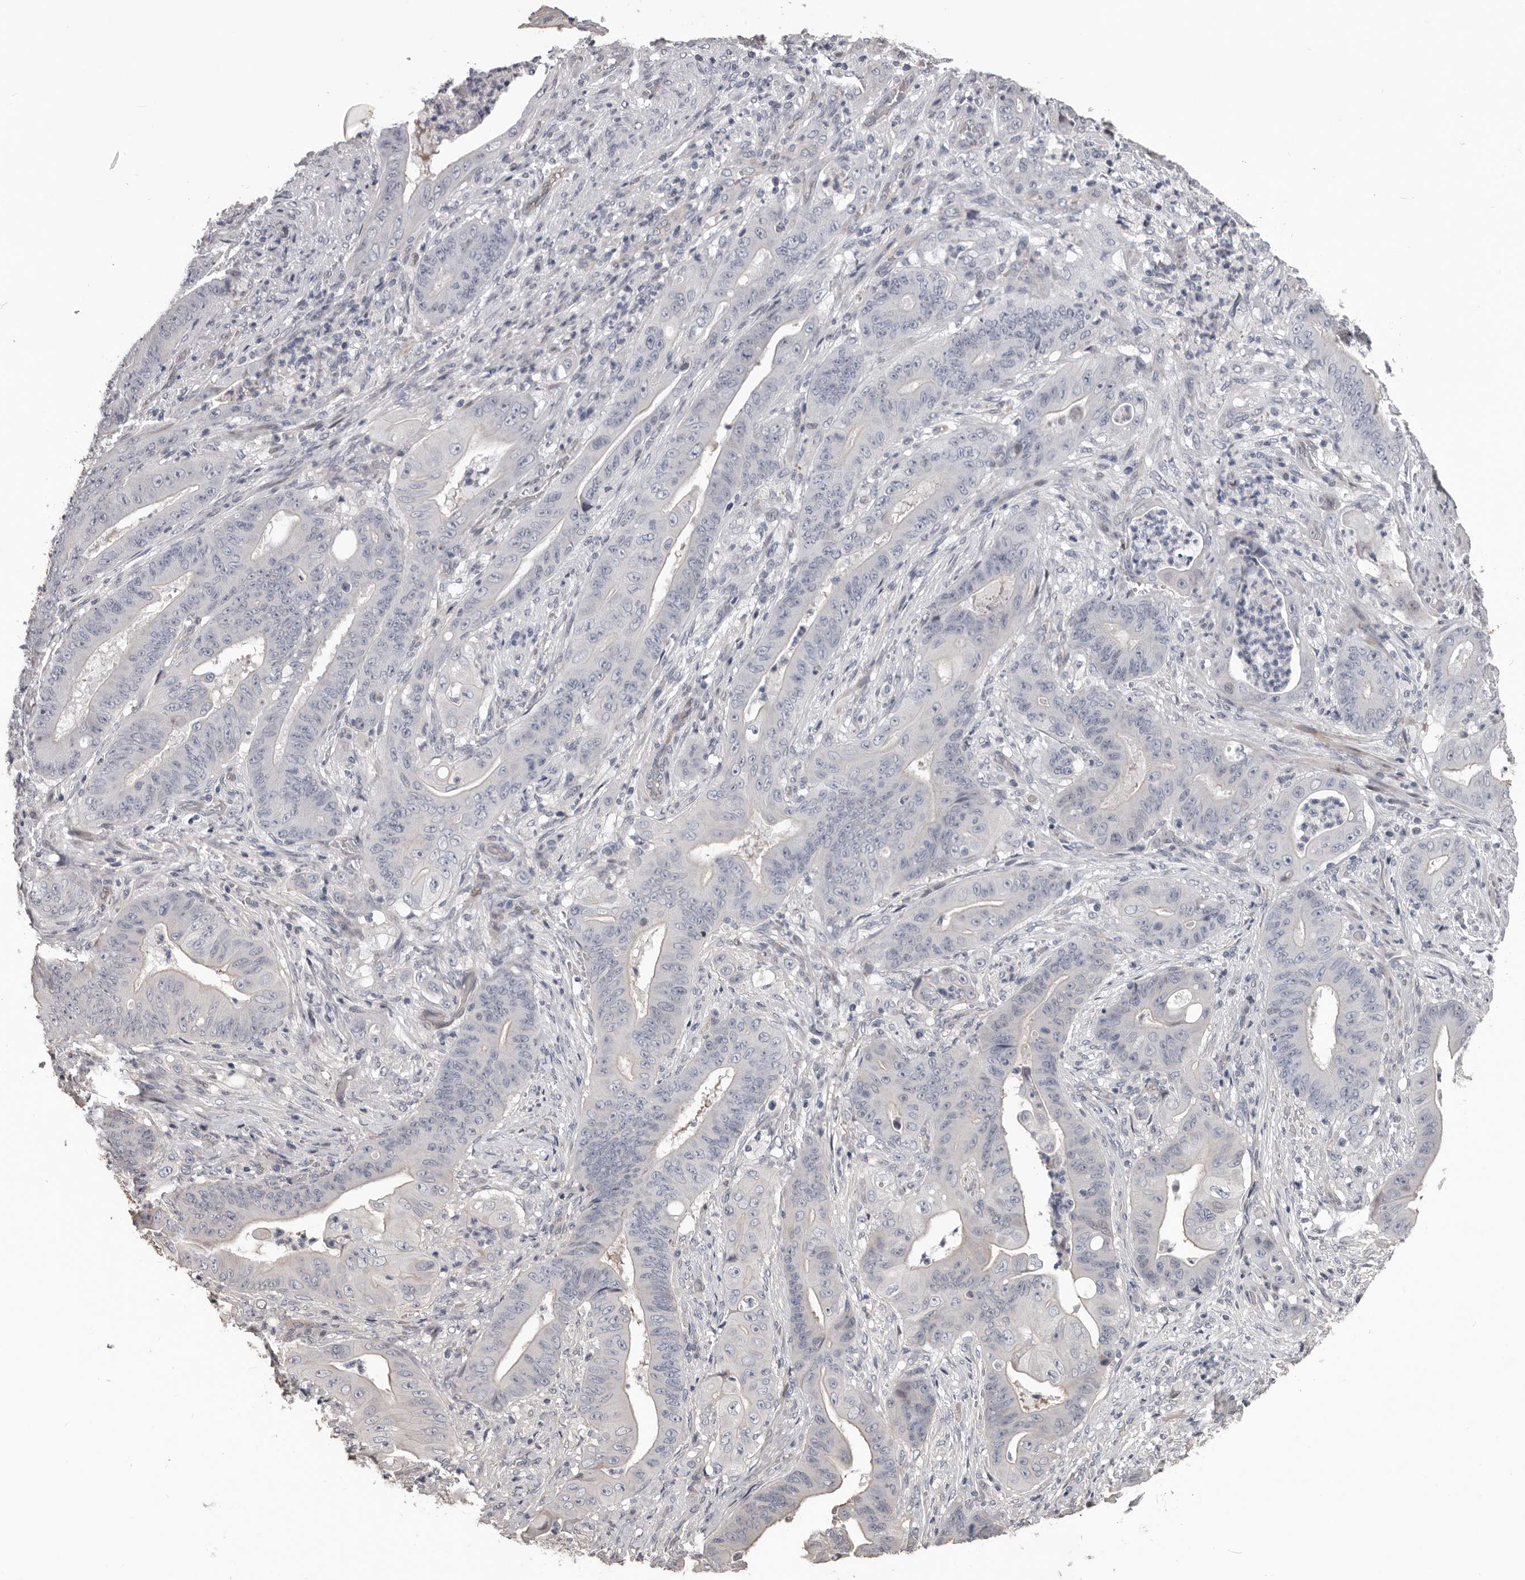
{"staining": {"intensity": "negative", "quantity": "none", "location": "none"}, "tissue": "stomach cancer", "cell_type": "Tumor cells", "image_type": "cancer", "snomed": [{"axis": "morphology", "description": "Adenocarcinoma, NOS"}, {"axis": "topography", "description": "Stomach"}], "caption": "Tumor cells are negative for brown protein staining in adenocarcinoma (stomach).", "gene": "RNF217", "patient": {"sex": "female", "age": 73}}